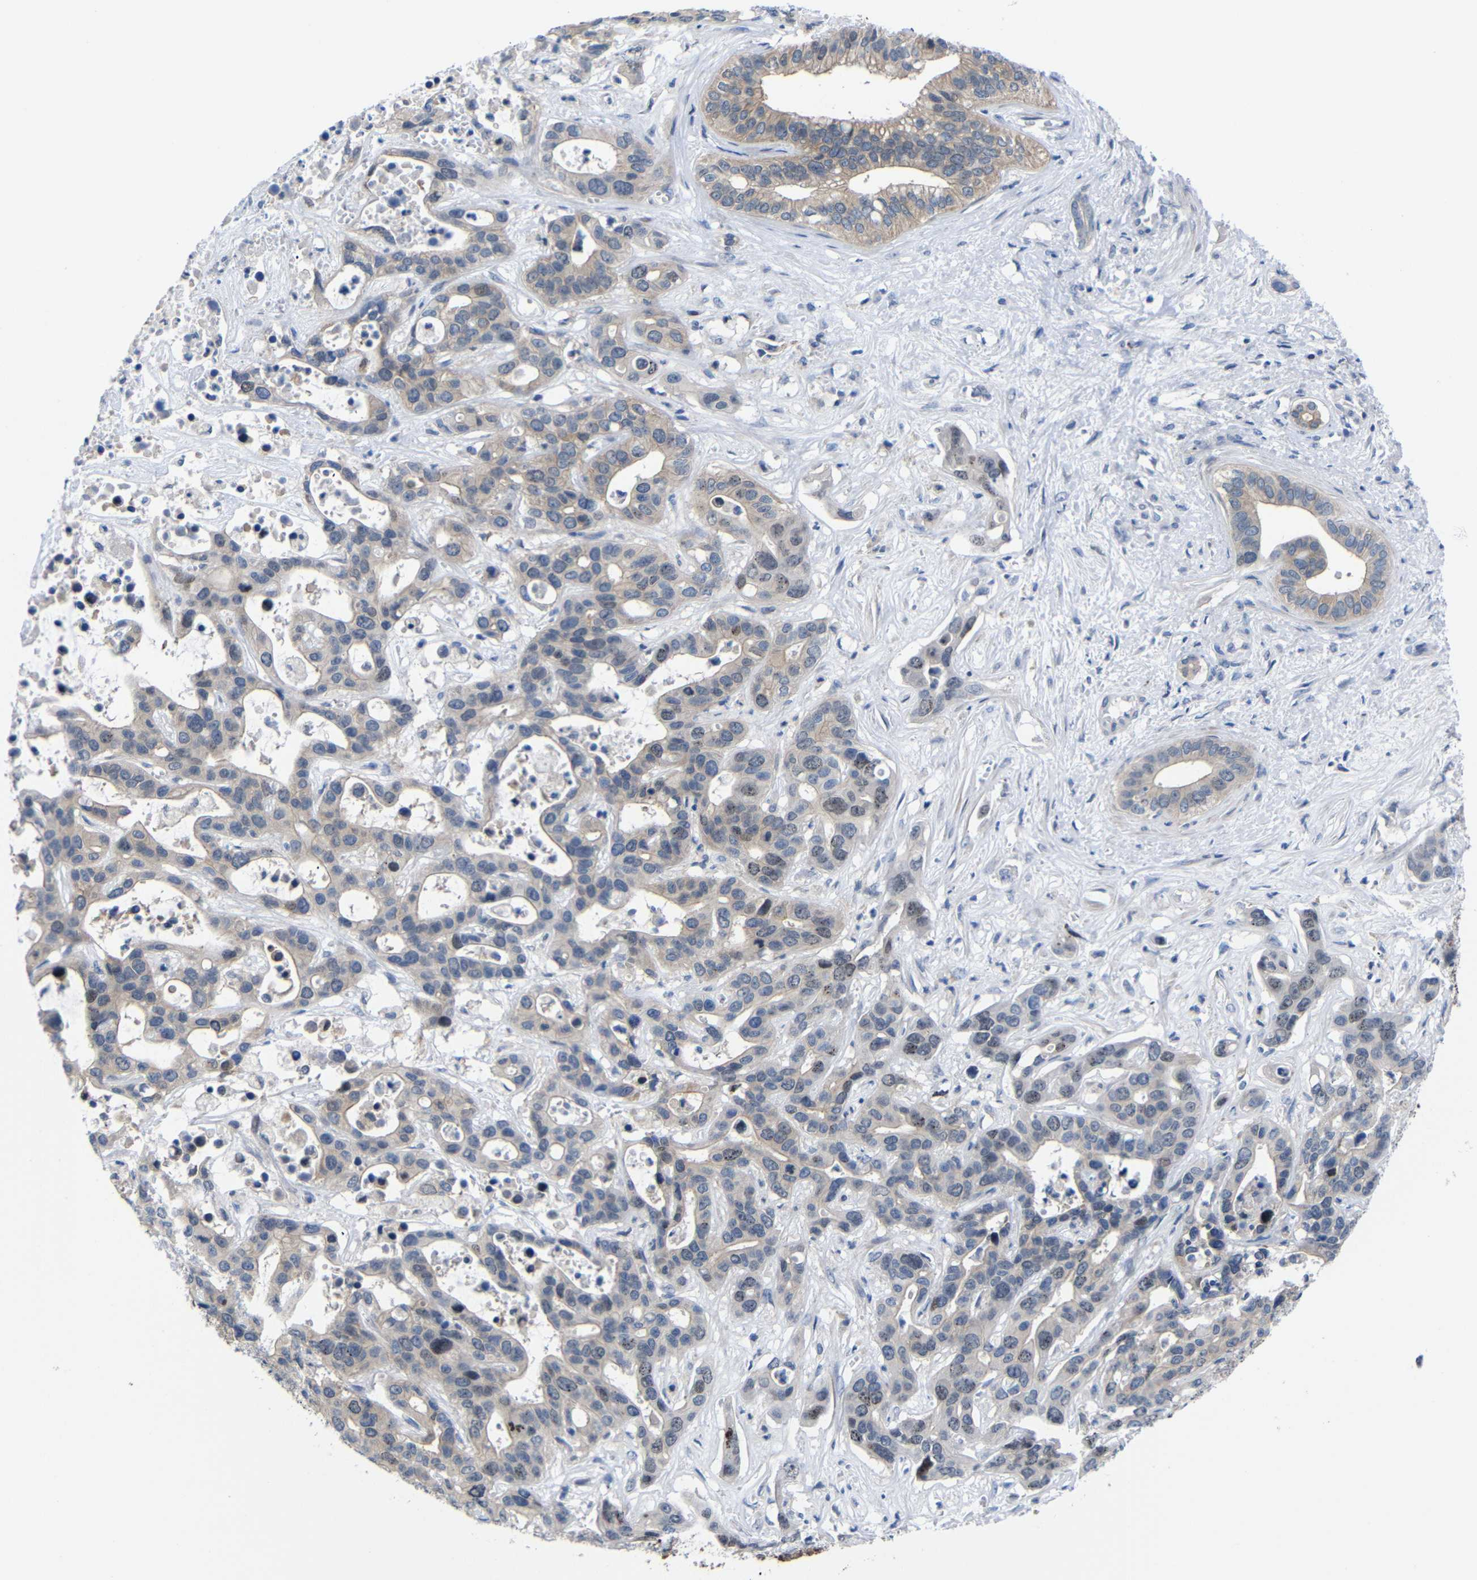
{"staining": {"intensity": "weak", "quantity": ">75%", "location": "cytoplasmic/membranous,nuclear"}, "tissue": "liver cancer", "cell_type": "Tumor cells", "image_type": "cancer", "snomed": [{"axis": "morphology", "description": "Cholangiocarcinoma"}, {"axis": "topography", "description": "Liver"}], "caption": "Immunohistochemistry (IHC) micrograph of neoplastic tissue: liver cancer (cholangiocarcinoma) stained using IHC exhibits low levels of weak protein expression localized specifically in the cytoplasmic/membranous and nuclear of tumor cells, appearing as a cytoplasmic/membranous and nuclear brown color.", "gene": "CMTM1", "patient": {"sex": "female", "age": 65}}